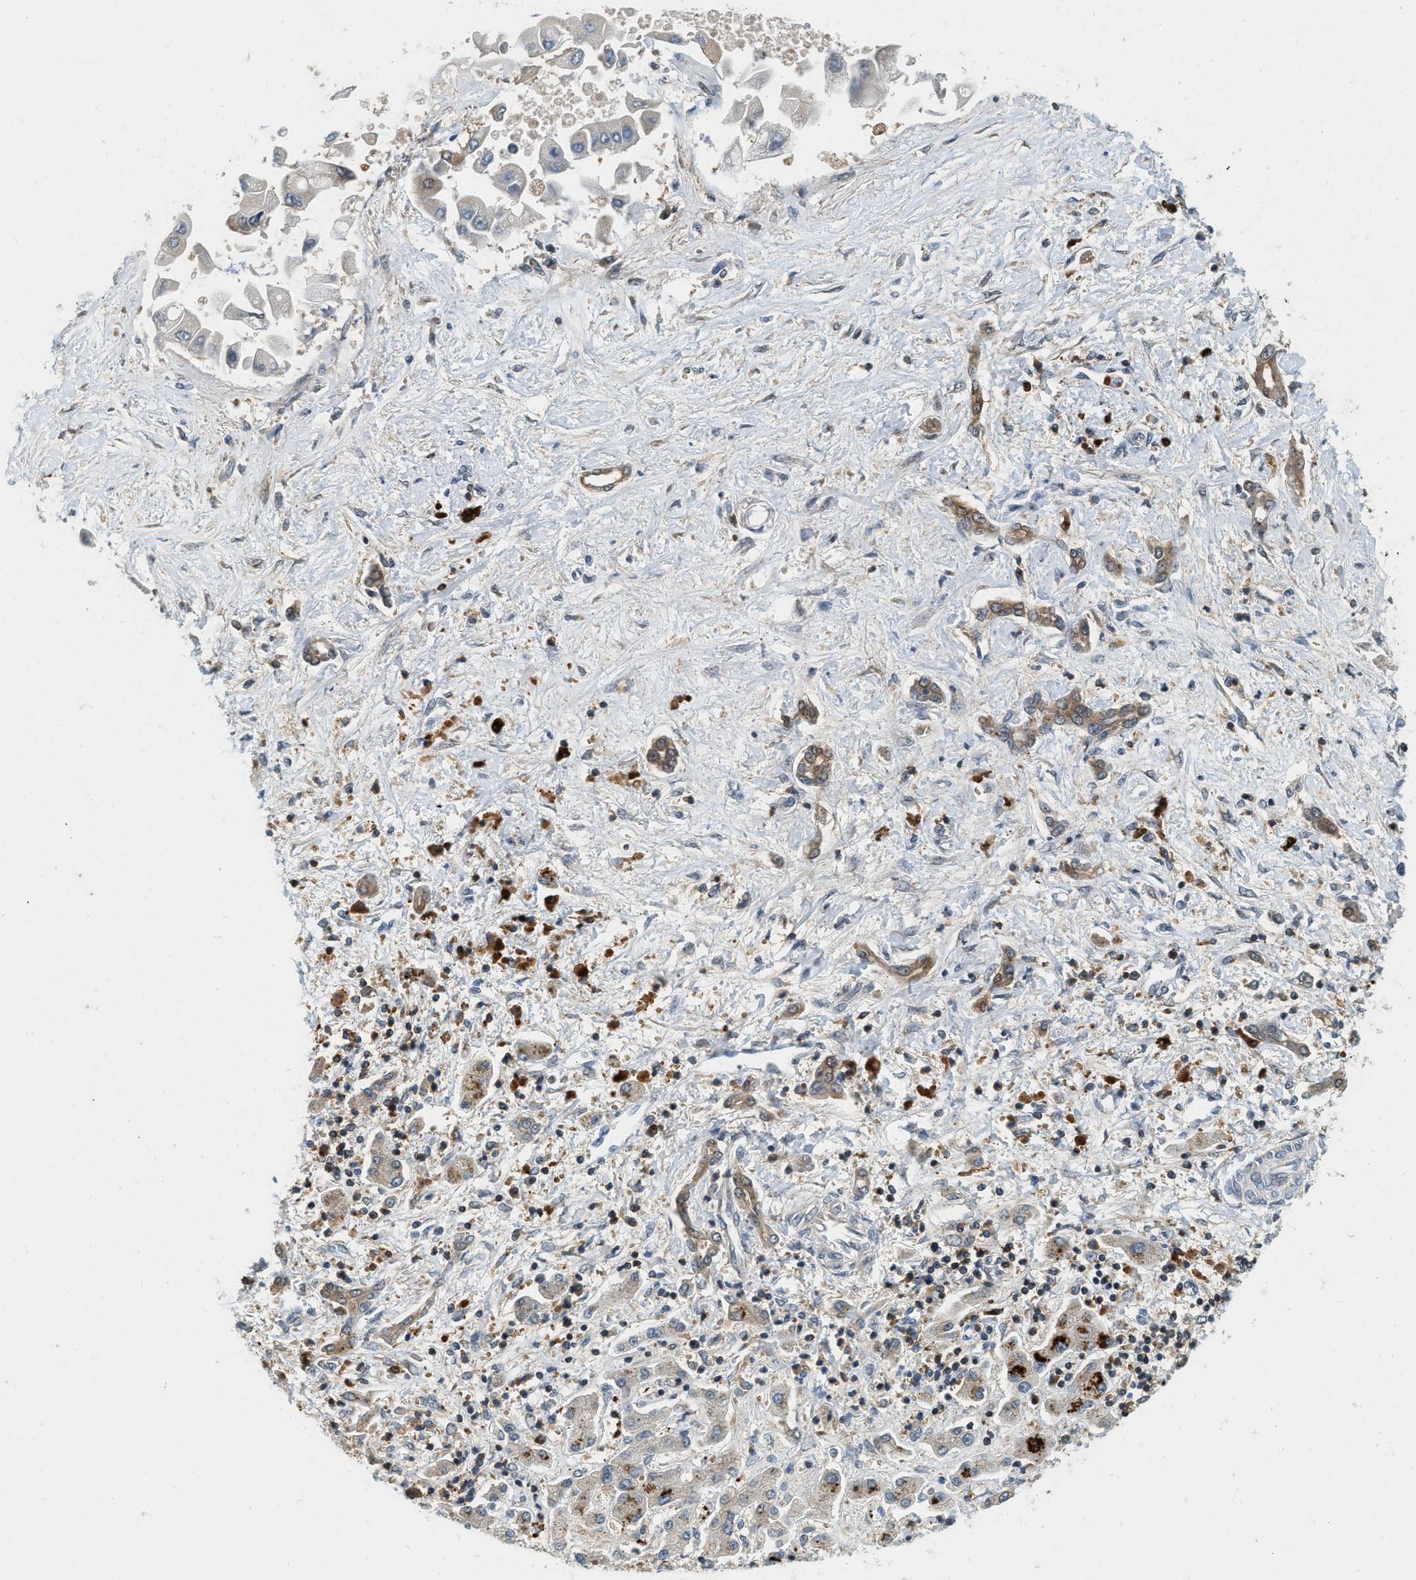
{"staining": {"intensity": "weak", "quantity": "25%-75%", "location": "cytoplasmic/membranous"}, "tissue": "liver cancer", "cell_type": "Tumor cells", "image_type": "cancer", "snomed": [{"axis": "morphology", "description": "Cholangiocarcinoma"}, {"axis": "topography", "description": "Liver"}], "caption": "Protein staining of cholangiocarcinoma (liver) tissue displays weak cytoplasmic/membranous expression in approximately 25%-75% of tumor cells.", "gene": "GMPPB", "patient": {"sex": "male", "age": 50}}